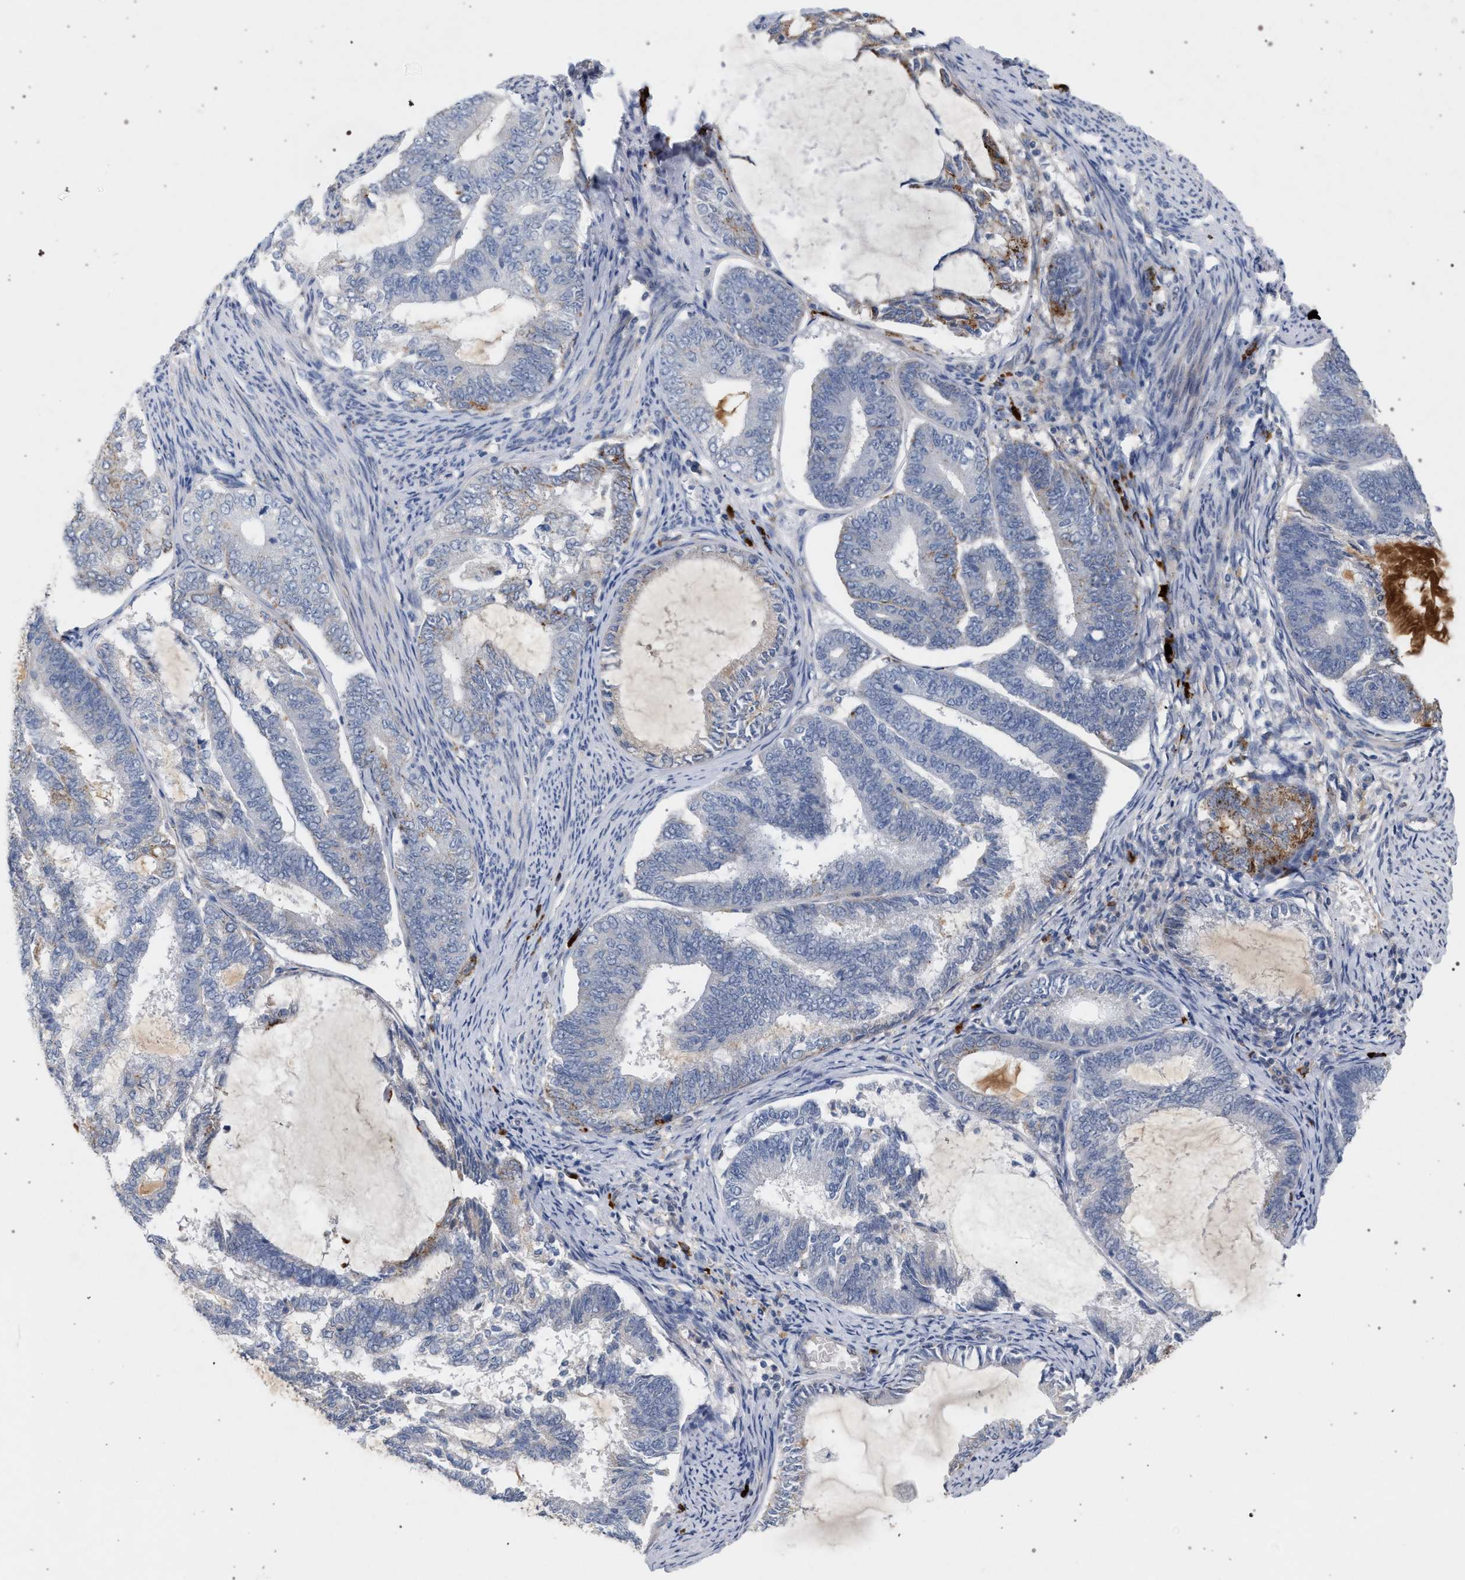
{"staining": {"intensity": "moderate", "quantity": "<25%", "location": "cytoplasmic/membranous"}, "tissue": "endometrial cancer", "cell_type": "Tumor cells", "image_type": "cancer", "snomed": [{"axis": "morphology", "description": "Adenocarcinoma, NOS"}, {"axis": "topography", "description": "Endometrium"}], "caption": "Immunohistochemistry (IHC) (DAB (3,3'-diaminobenzidine)) staining of human adenocarcinoma (endometrial) shows moderate cytoplasmic/membranous protein positivity in about <25% of tumor cells. (DAB IHC, brown staining for protein, blue staining for nuclei).", "gene": "MAMDC2", "patient": {"sex": "female", "age": 86}}